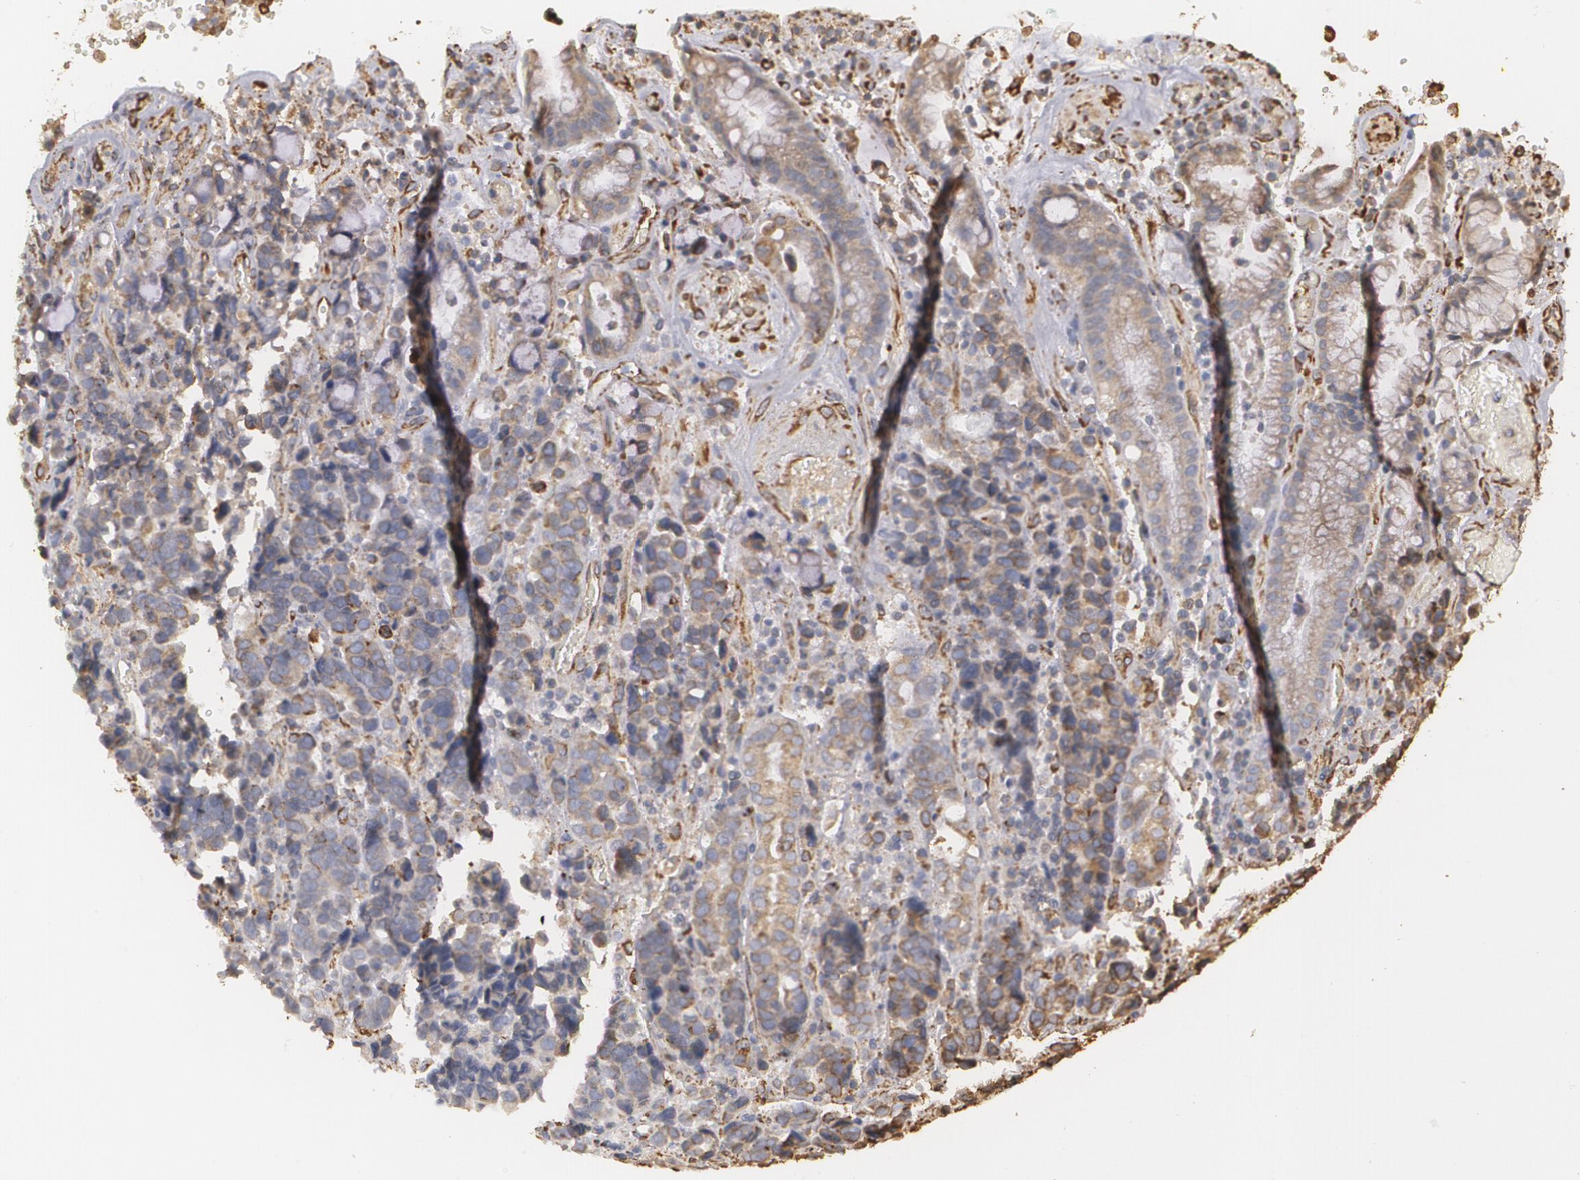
{"staining": {"intensity": "moderate", "quantity": "25%-75%", "location": "cytoplasmic/membranous"}, "tissue": "stomach cancer", "cell_type": "Tumor cells", "image_type": "cancer", "snomed": [{"axis": "morphology", "description": "Adenocarcinoma, NOS"}, {"axis": "topography", "description": "Stomach, upper"}], "caption": "There is medium levels of moderate cytoplasmic/membranous staining in tumor cells of stomach adenocarcinoma, as demonstrated by immunohistochemical staining (brown color).", "gene": "CYB5R3", "patient": {"sex": "male", "age": 71}}